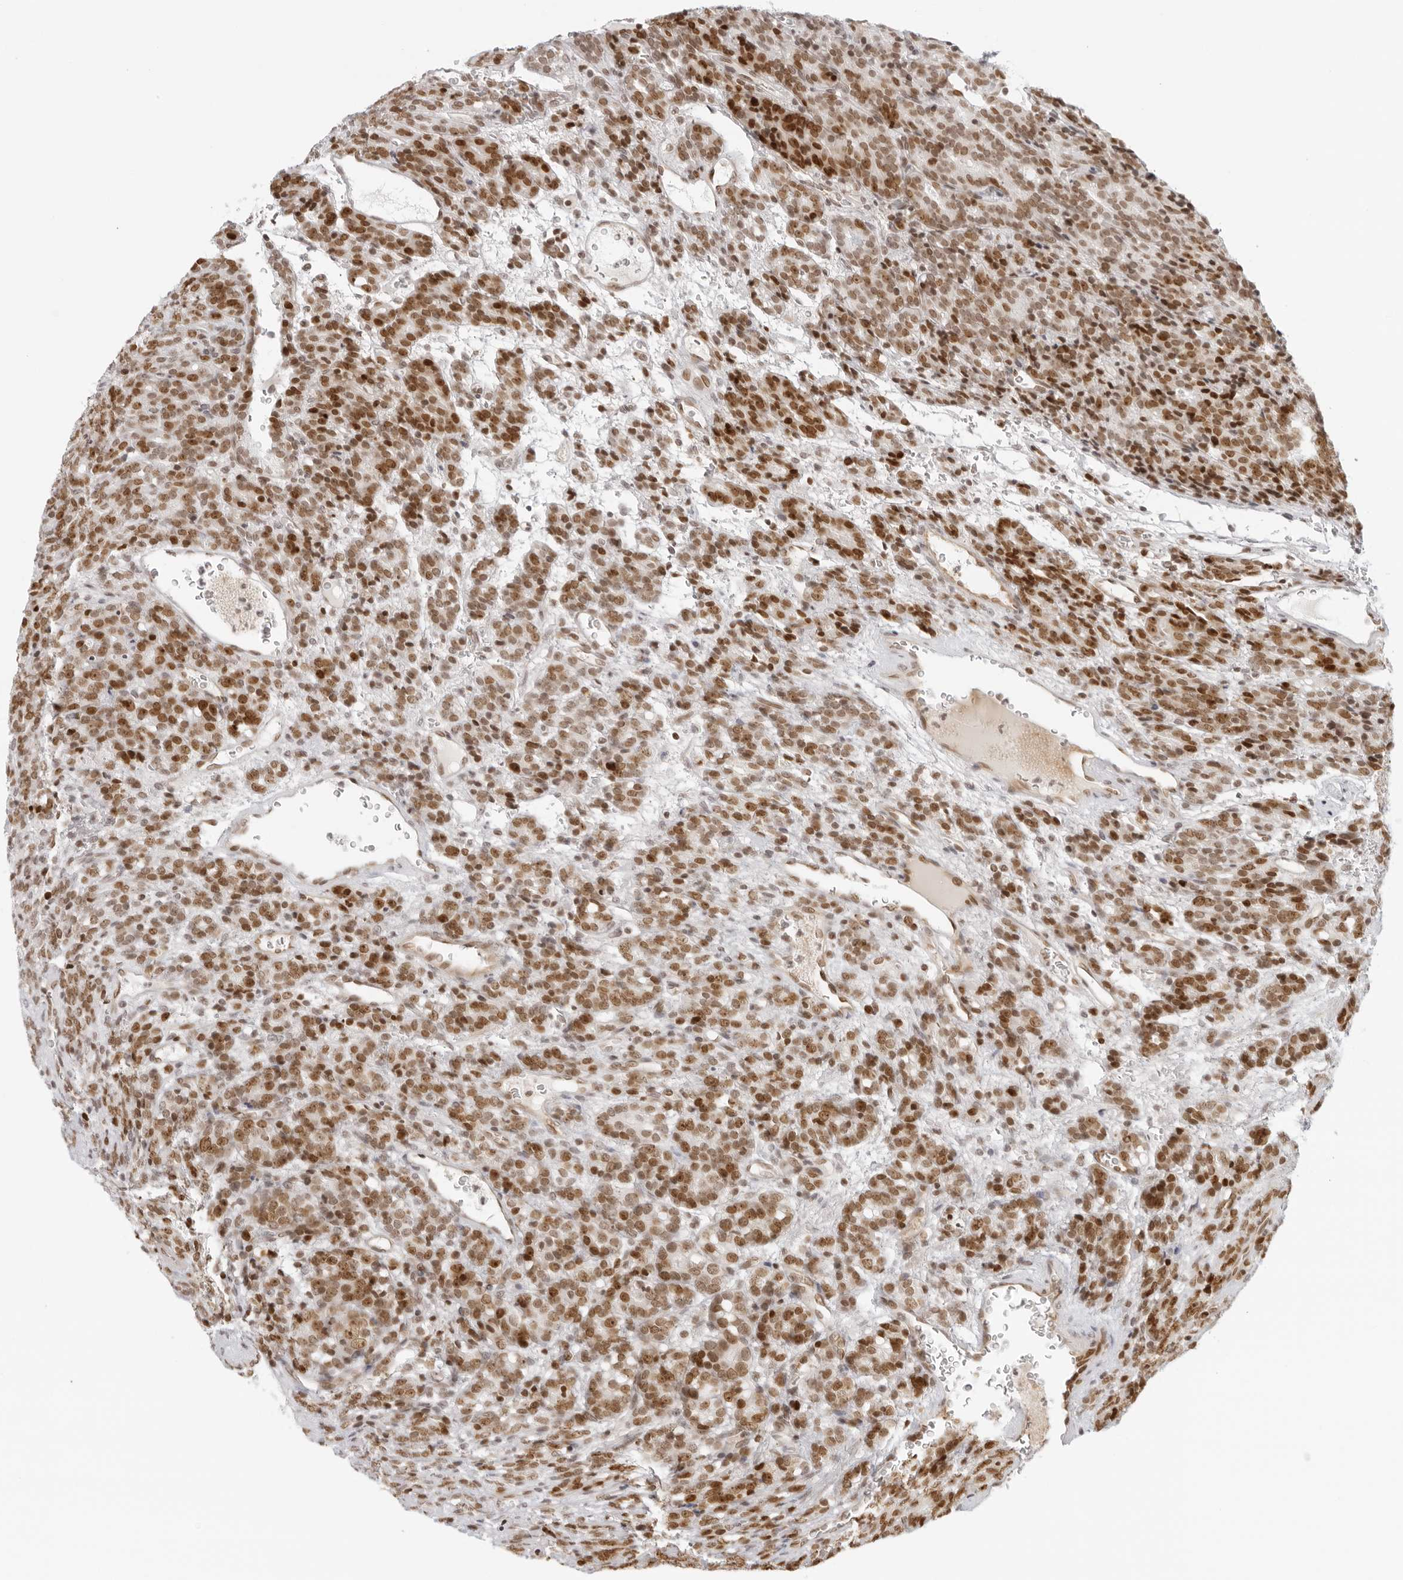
{"staining": {"intensity": "moderate", "quantity": ">75%", "location": "nuclear"}, "tissue": "prostate cancer", "cell_type": "Tumor cells", "image_type": "cancer", "snomed": [{"axis": "morphology", "description": "Adenocarcinoma, High grade"}, {"axis": "topography", "description": "Prostate"}], "caption": "IHC of prostate cancer (high-grade adenocarcinoma) reveals medium levels of moderate nuclear expression in approximately >75% of tumor cells.", "gene": "RCC1", "patient": {"sex": "male", "age": 62}}